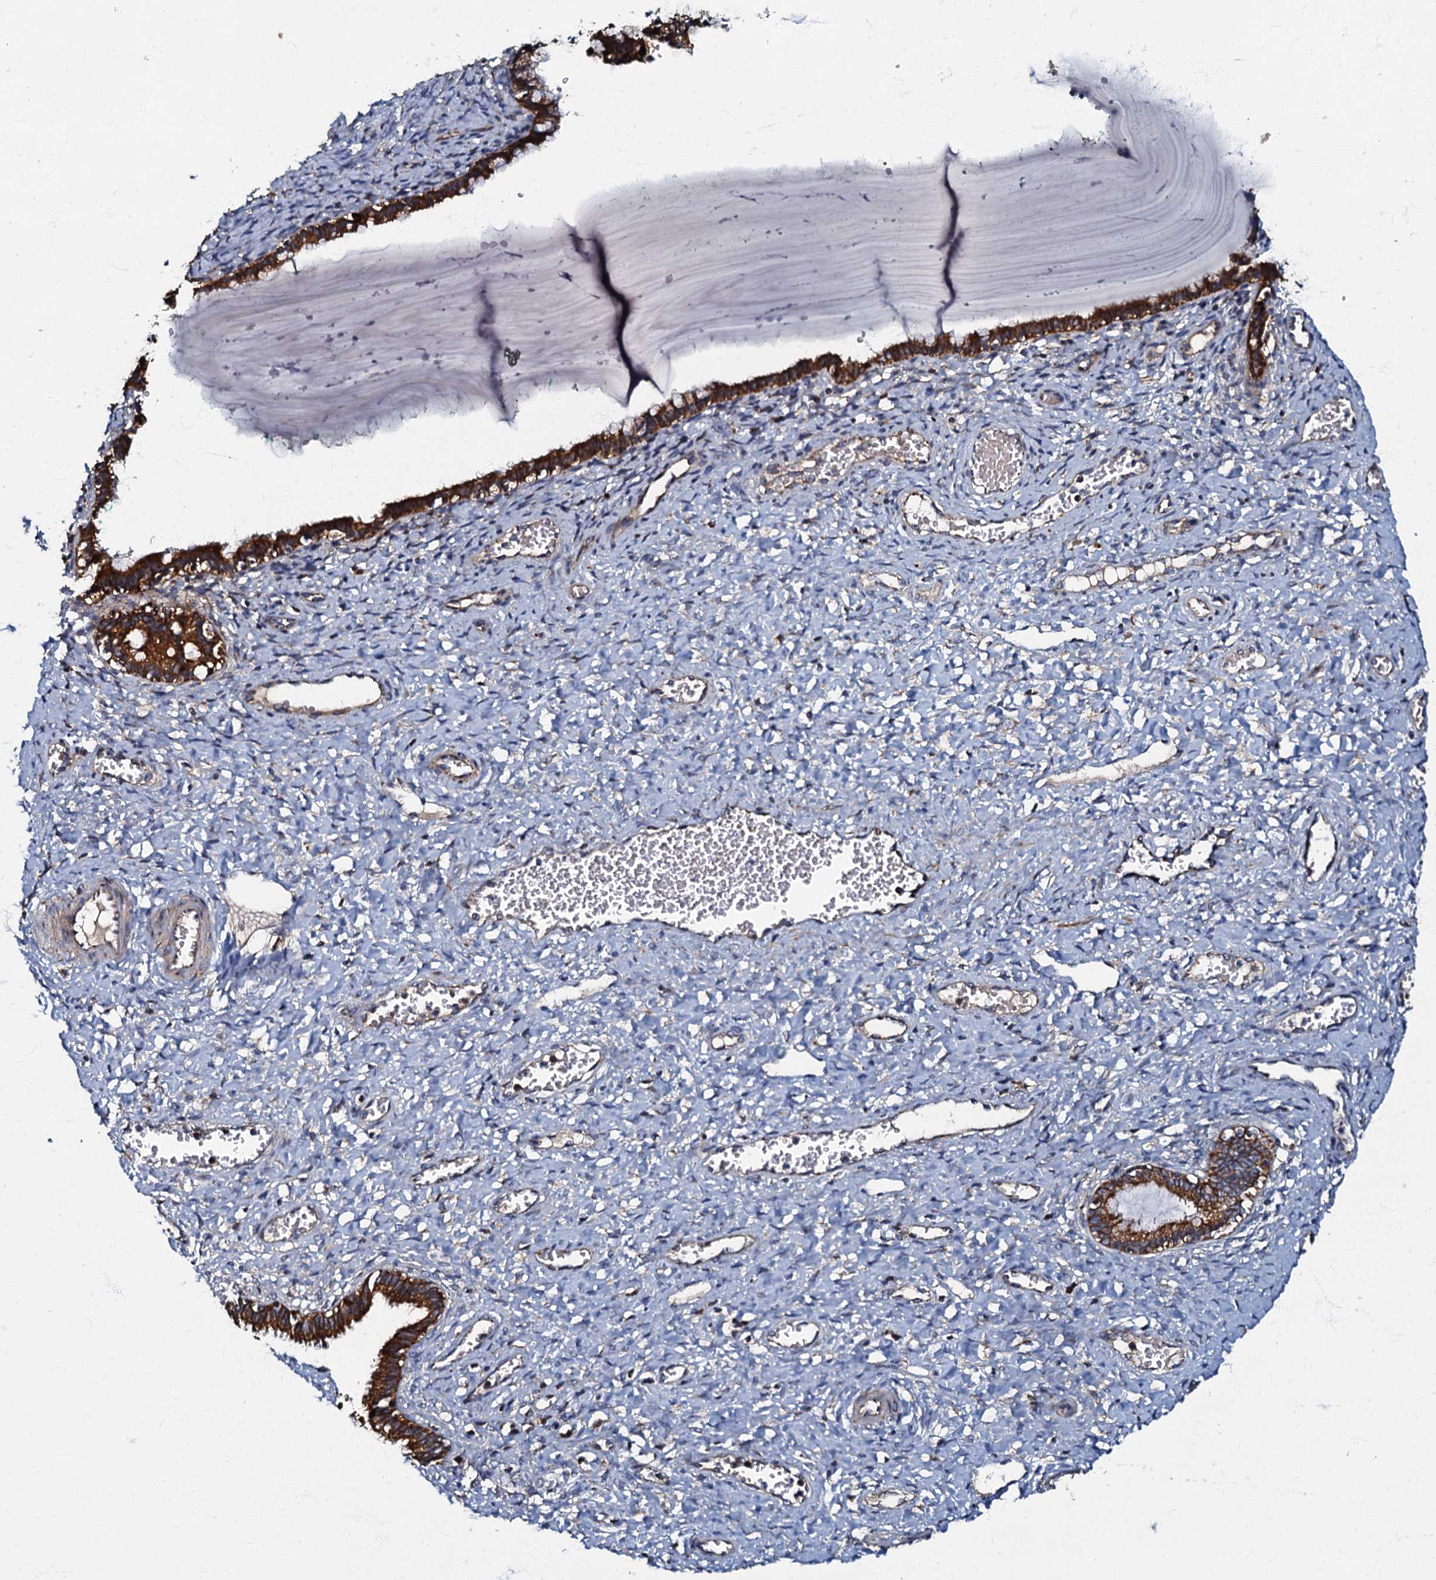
{"staining": {"intensity": "strong", "quantity": ">75%", "location": "cytoplasmic/membranous"}, "tissue": "cervix", "cell_type": "Glandular cells", "image_type": "normal", "snomed": [{"axis": "morphology", "description": "Normal tissue, NOS"}, {"axis": "morphology", "description": "Adenocarcinoma, NOS"}, {"axis": "topography", "description": "Cervix"}], "caption": "A brown stain labels strong cytoplasmic/membranous staining of a protein in glandular cells of unremarkable cervix.", "gene": "NDUFA12", "patient": {"sex": "female", "age": 29}}